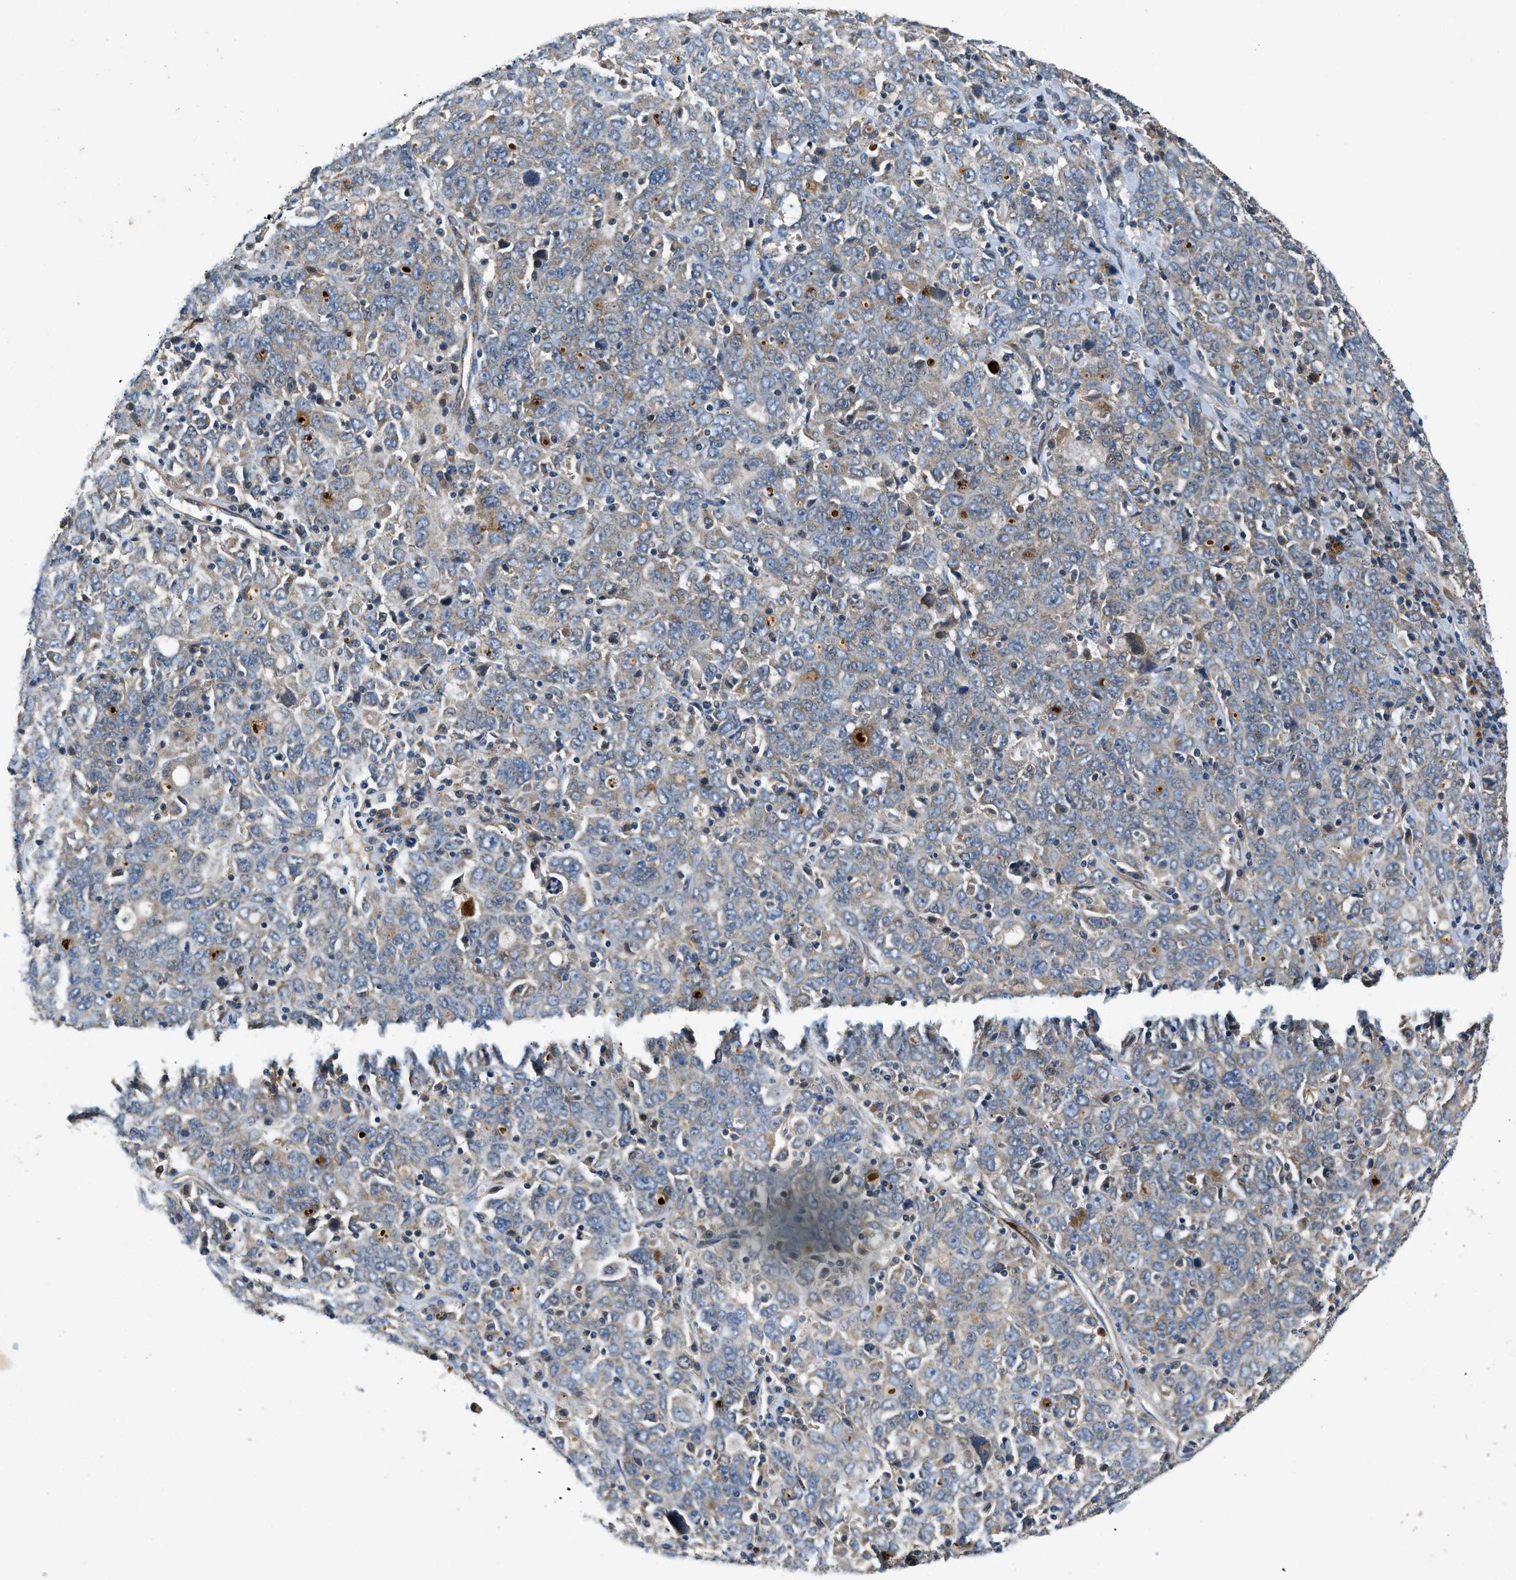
{"staining": {"intensity": "weak", "quantity": "<25%", "location": "cytoplasmic/membranous"}, "tissue": "ovarian cancer", "cell_type": "Tumor cells", "image_type": "cancer", "snomed": [{"axis": "morphology", "description": "Carcinoma, endometroid"}, {"axis": "topography", "description": "Ovary"}], "caption": "High magnification brightfield microscopy of ovarian cancer stained with DAB (3,3'-diaminobenzidine) (brown) and counterstained with hematoxylin (blue): tumor cells show no significant expression.", "gene": "ZNF599", "patient": {"sex": "female", "age": 62}}